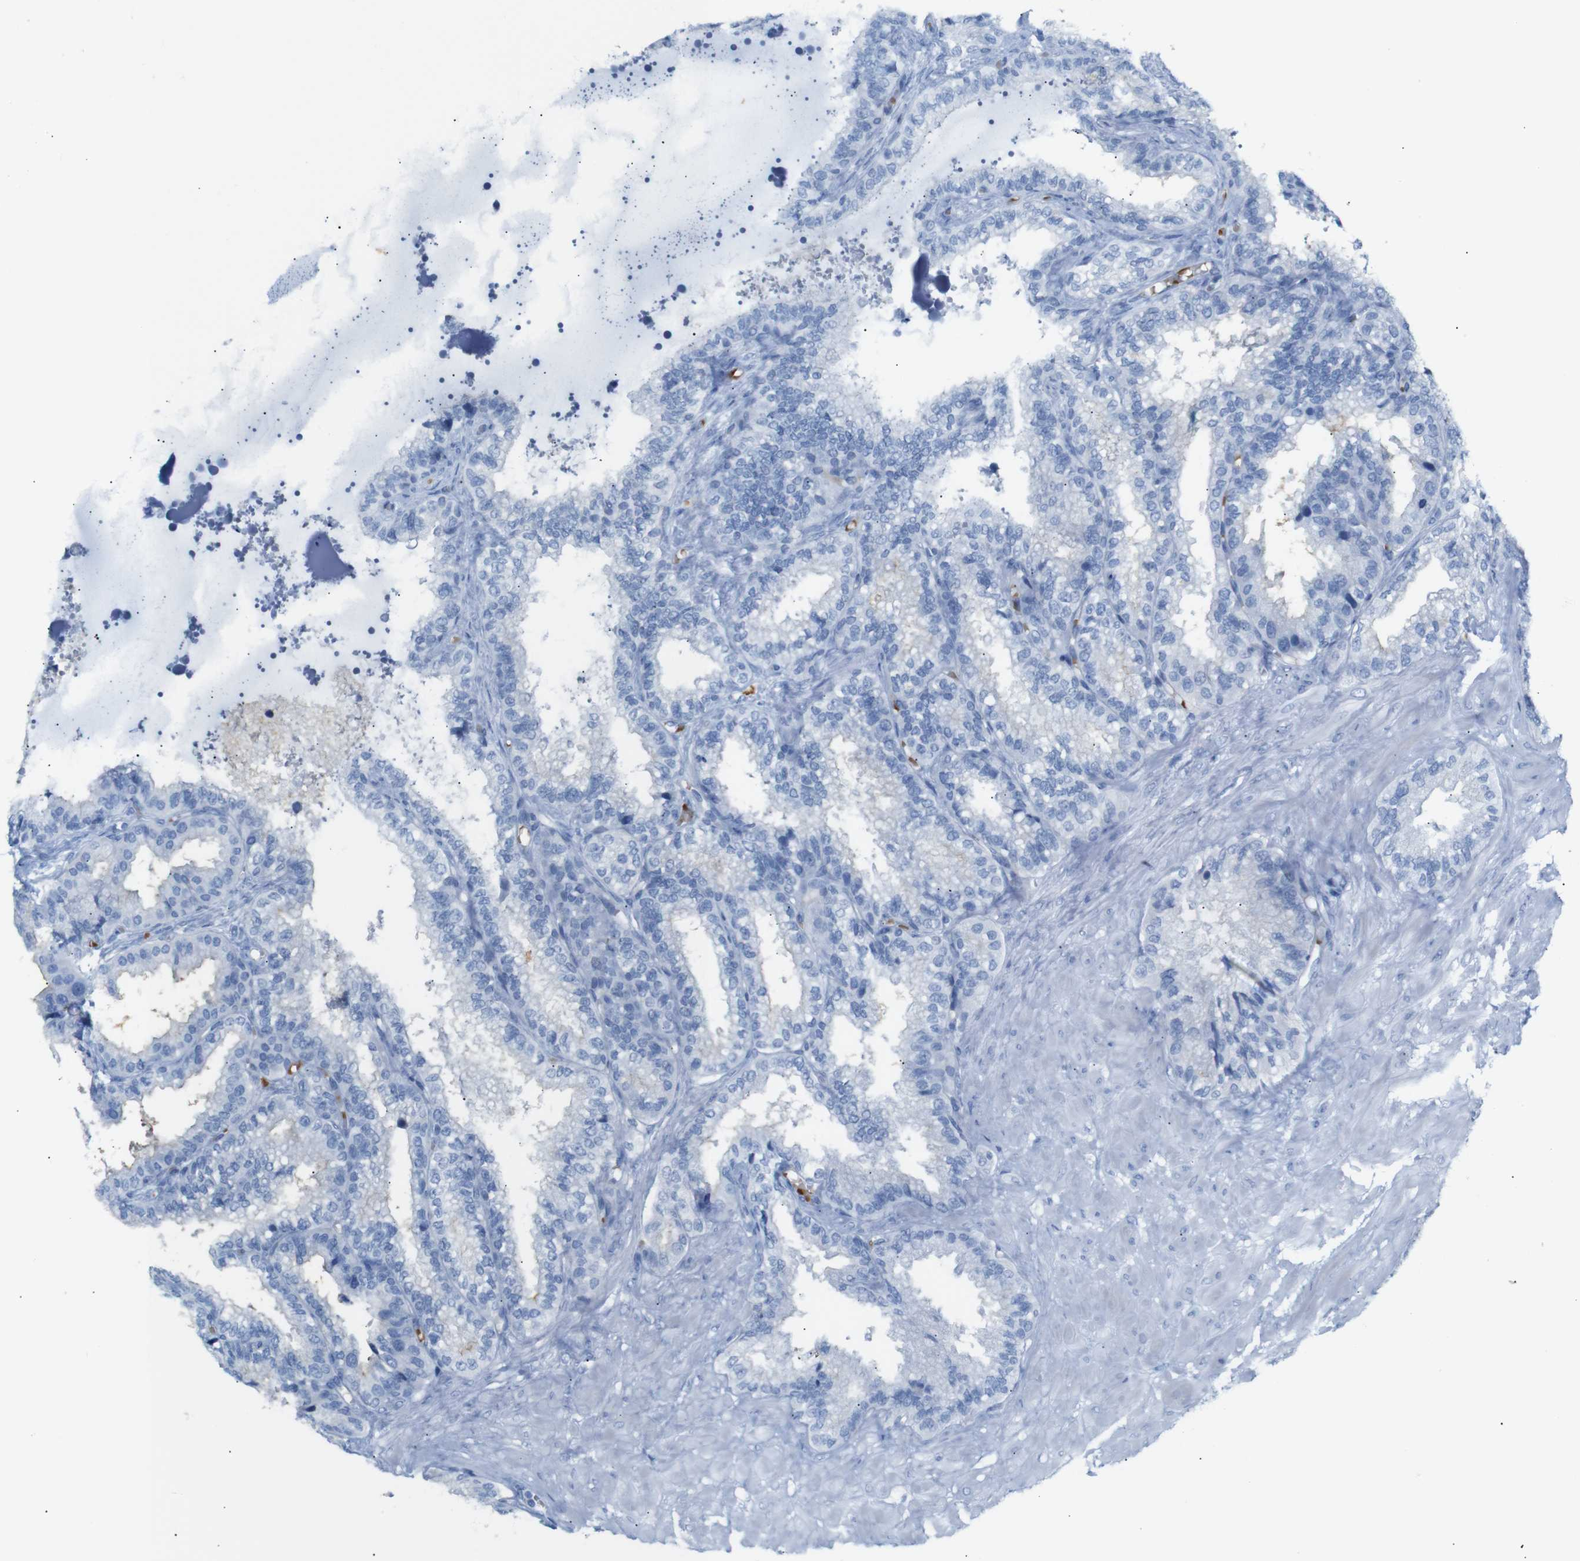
{"staining": {"intensity": "negative", "quantity": "none", "location": "none"}, "tissue": "seminal vesicle", "cell_type": "Glandular cells", "image_type": "normal", "snomed": [{"axis": "morphology", "description": "Normal tissue, NOS"}, {"axis": "topography", "description": "Seminal veicle"}], "caption": "Seminal vesicle was stained to show a protein in brown. There is no significant expression in glandular cells. (Stains: DAB (3,3'-diaminobenzidine) immunohistochemistry (IHC) with hematoxylin counter stain, Microscopy: brightfield microscopy at high magnification).", "gene": "ERVMER34", "patient": {"sex": "male", "age": 46}}